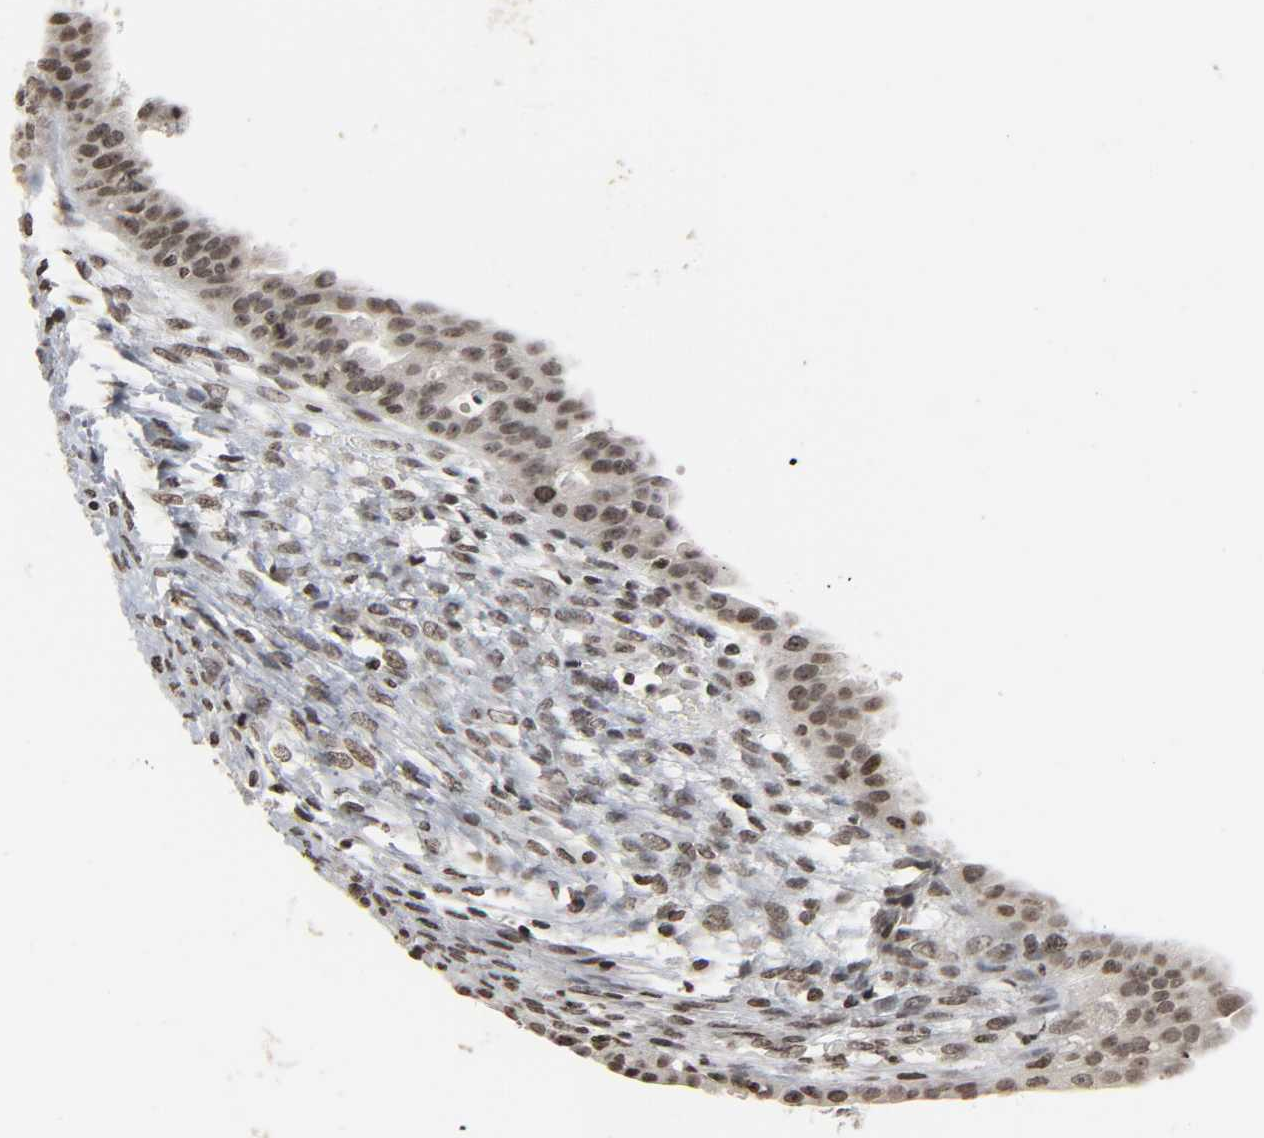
{"staining": {"intensity": "moderate", "quantity": ">75%", "location": "nuclear"}, "tissue": "ovarian cancer", "cell_type": "Tumor cells", "image_type": "cancer", "snomed": [{"axis": "morphology", "description": "Cystadenocarcinoma, serous, NOS"}, {"axis": "topography", "description": "Ovary"}], "caption": "Tumor cells reveal medium levels of moderate nuclear expression in approximately >75% of cells in human ovarian cancer.", "gene": "ELAVL1", "patient": {"sex": "female", "age": 58}}